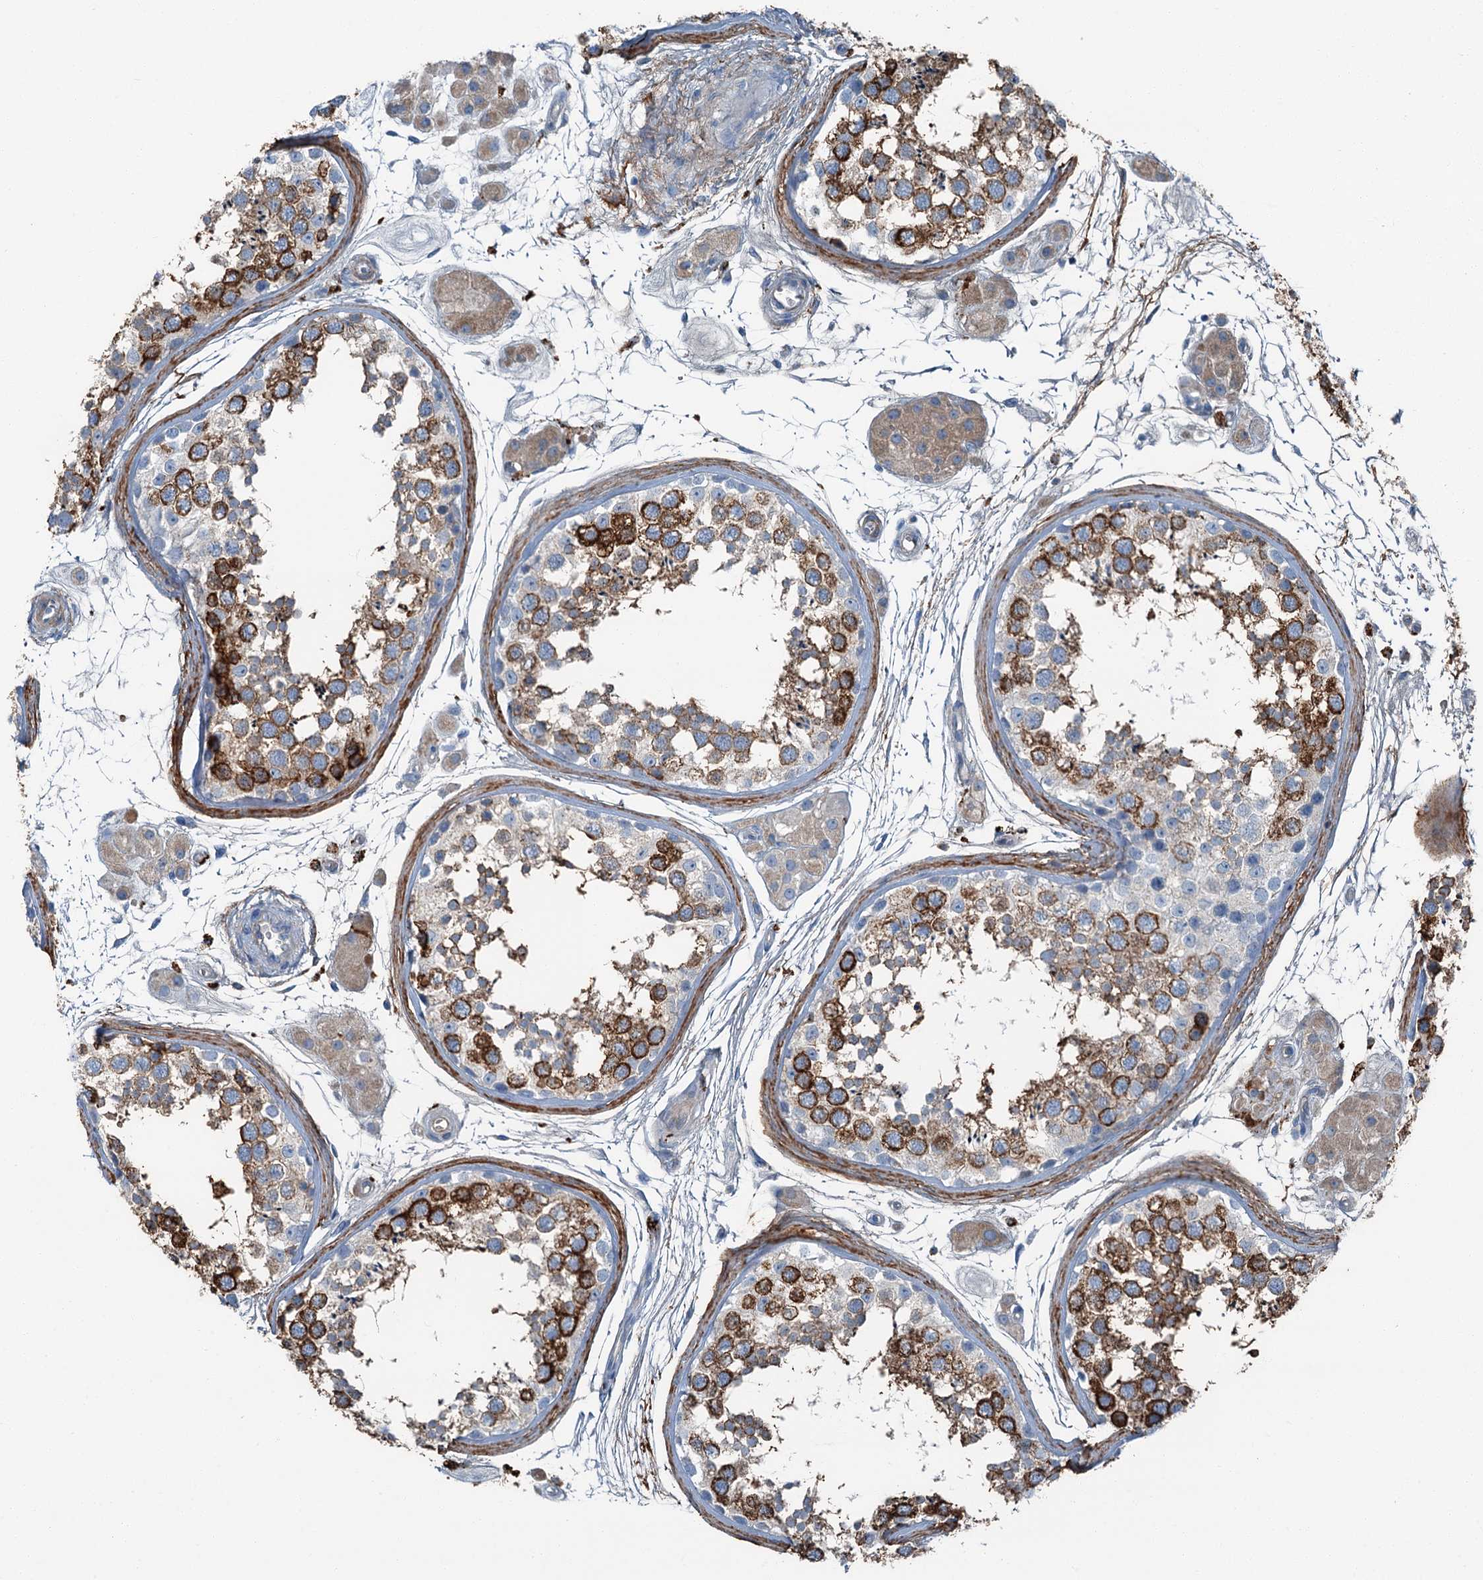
{"staining": {"intensity": "strong", "quantity": "25%-75%", "location": "cytoplasmic/membranous"}, "tissue": "testis", "cell_type": "Cells in seminiferous ducts", "image_type": "normal", "snomed": [{"axis": "morphology", "description": "Normal tissue, NOS"}, {"axis": "topography", "description": "Testis"}], "caption": "IHC of unremarkable testis displays high levels of strong cytoplasmic/membranous expression in about 25%-75% of cells in seminiferous ducts. Nuclei are stained in blue.", "gene": "AXL", "patient": {"sex": "male", "age": 56}}